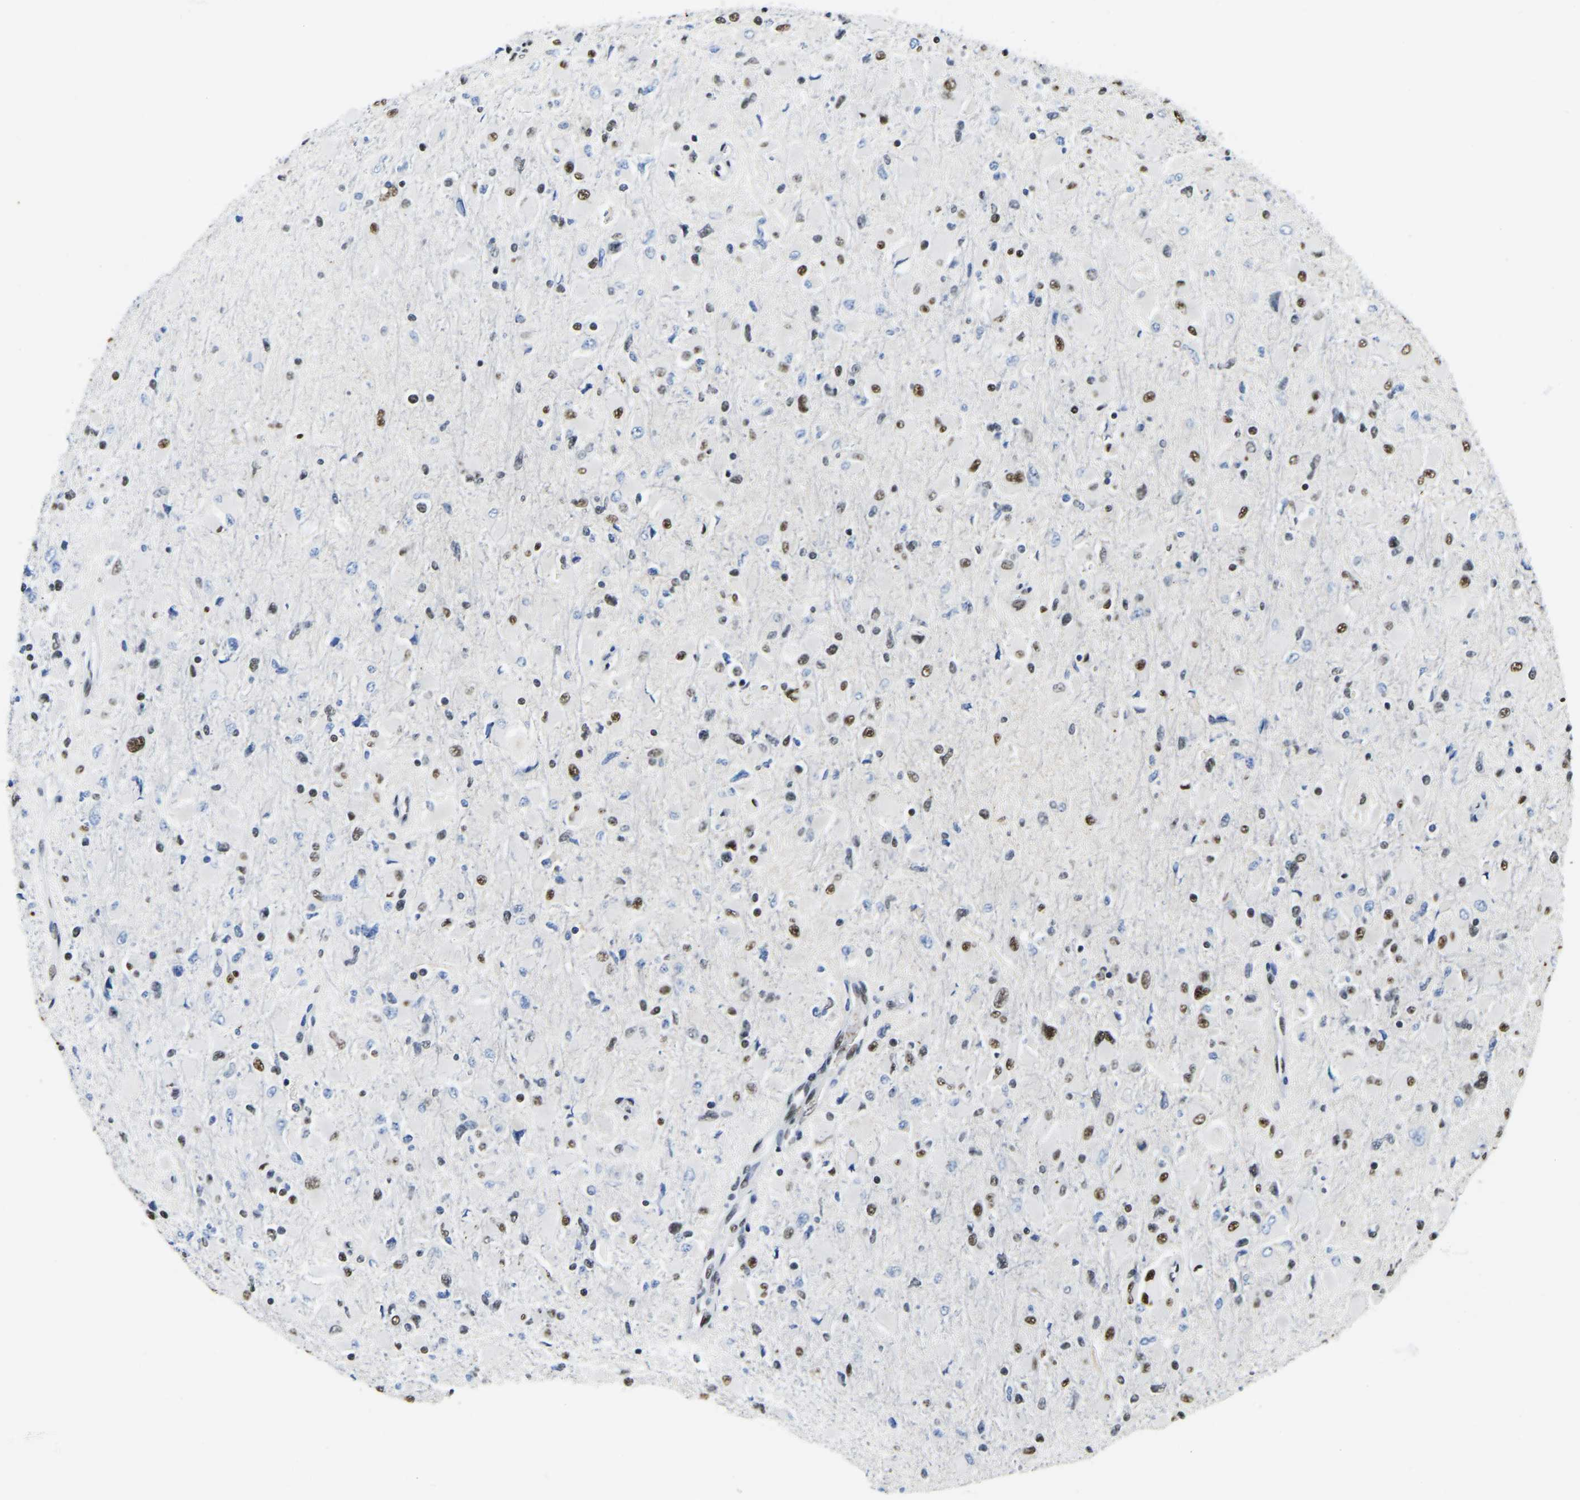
{"staining": {"intensity": "moderate", "quantity": "25%-75%", "location": "nuclear"}, "tissue": "glioma", "cell_type": "Tumor cells", "image_type": "cancer", "snomed": [{"axis": "morphology", "description": "Glioma, malignant, High grade"}, {"axis": "topography", "description": "Cerebral cortex"}], "caption": "Tumor cells demonstrate medium levels of moderate nuclear positivity in approximately 25%-75% of cells in human malignant glioma (high-grade).", "gene": "UBA1", "patient": {"sex": "female", "age": 36}}